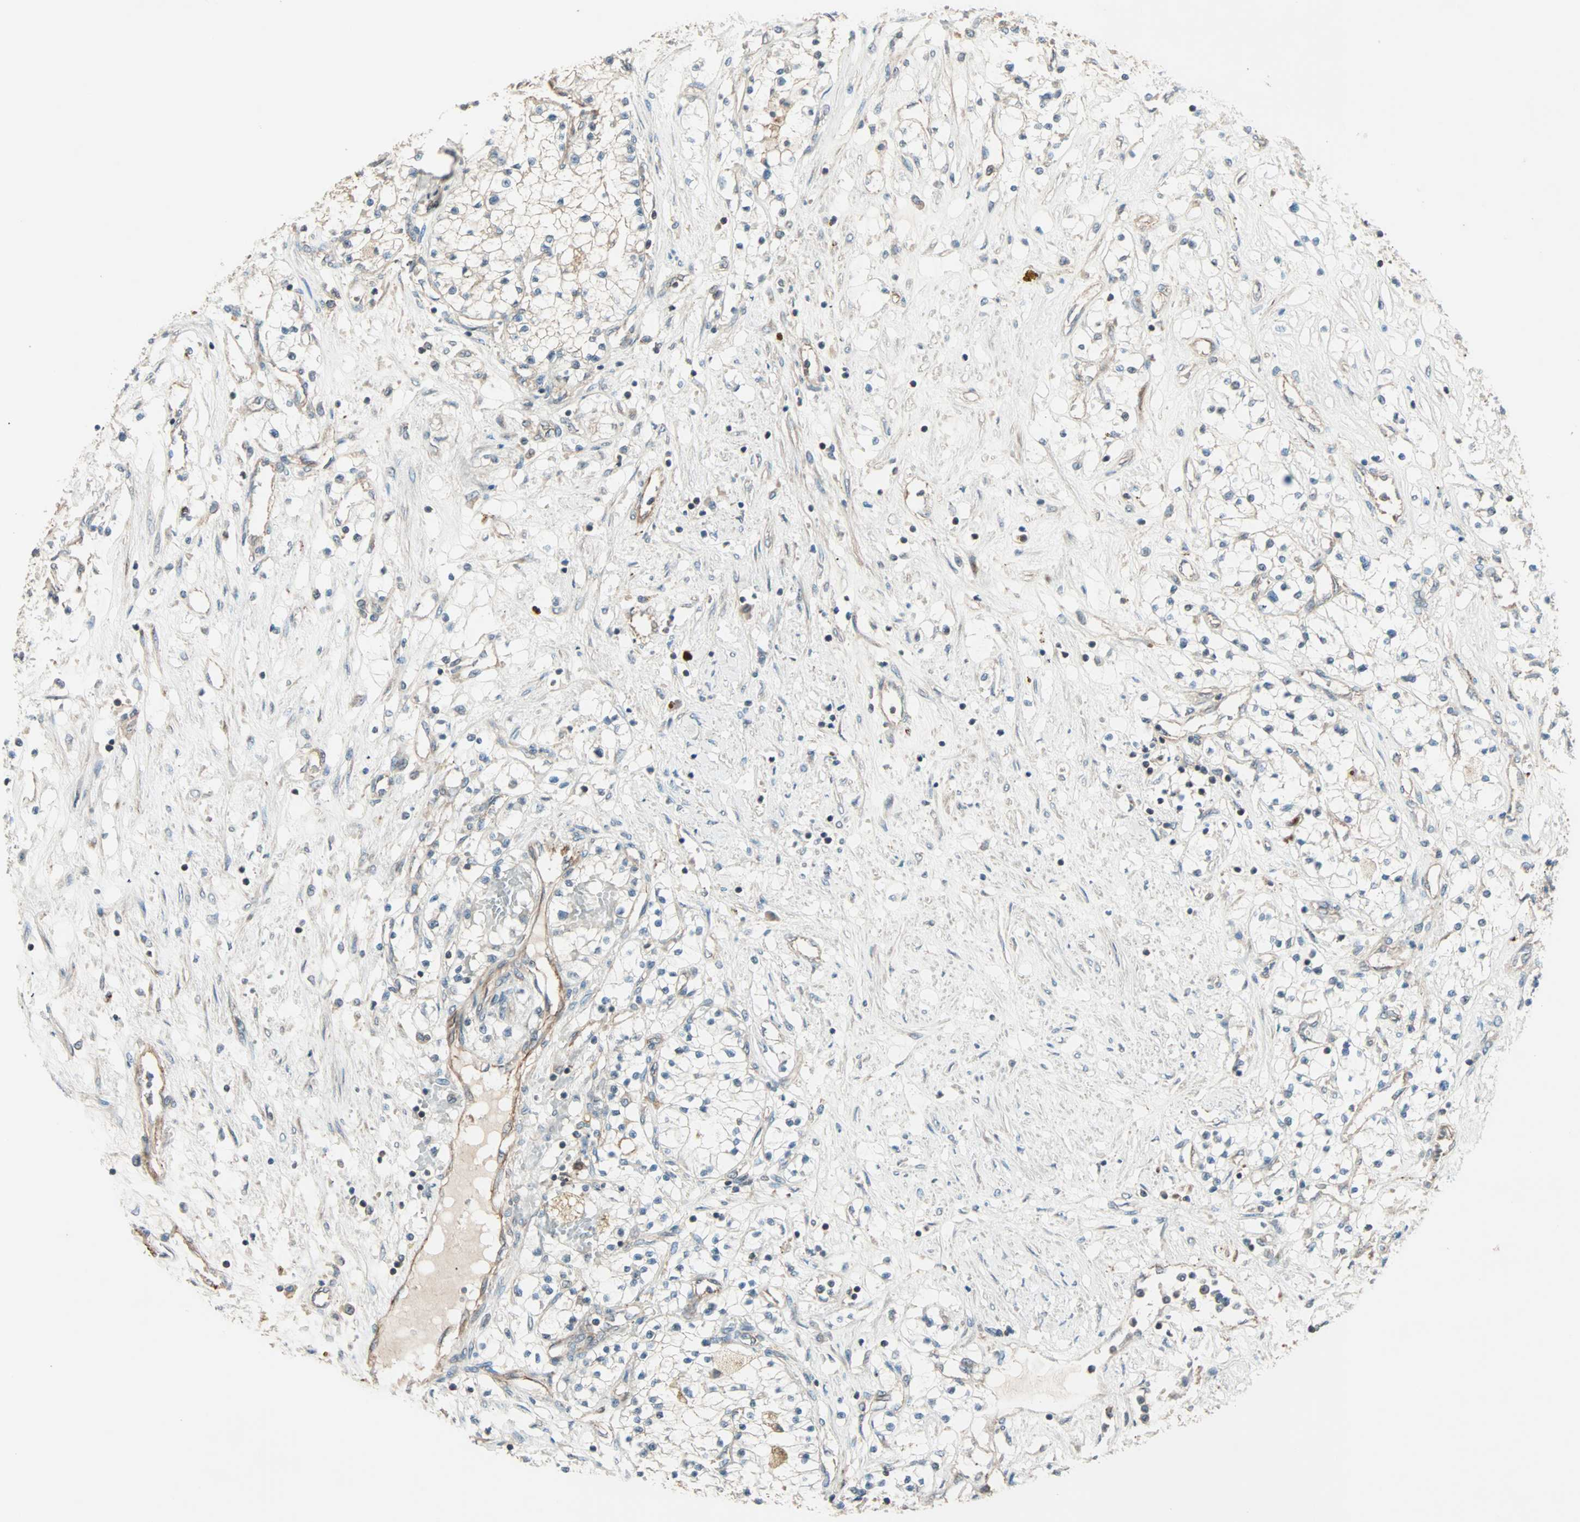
{"staining": {"intensity": "weak", "quantity": "25%-75%", "location": "cytoplasmic/membranous"}, "tissue": "renal cancer", "cell_type": "Tumor cells", "image_type": "cancer", "snomed": [{"axis": "morphology", "description": "Adenocarcinoma, NOS"}, {"axis": "topography", "description": "Kidney"}], "caption": "This micrograph reveals renal cancer stained with immunohistochemistry to label a protein in brown. The cytoplasmic/membranous of tumor cells show weak positivity for the protein. Nuclei are counter-stained blue.", "gene": "MAP3K21", "patient": {"sex": "male", "age": 68}}